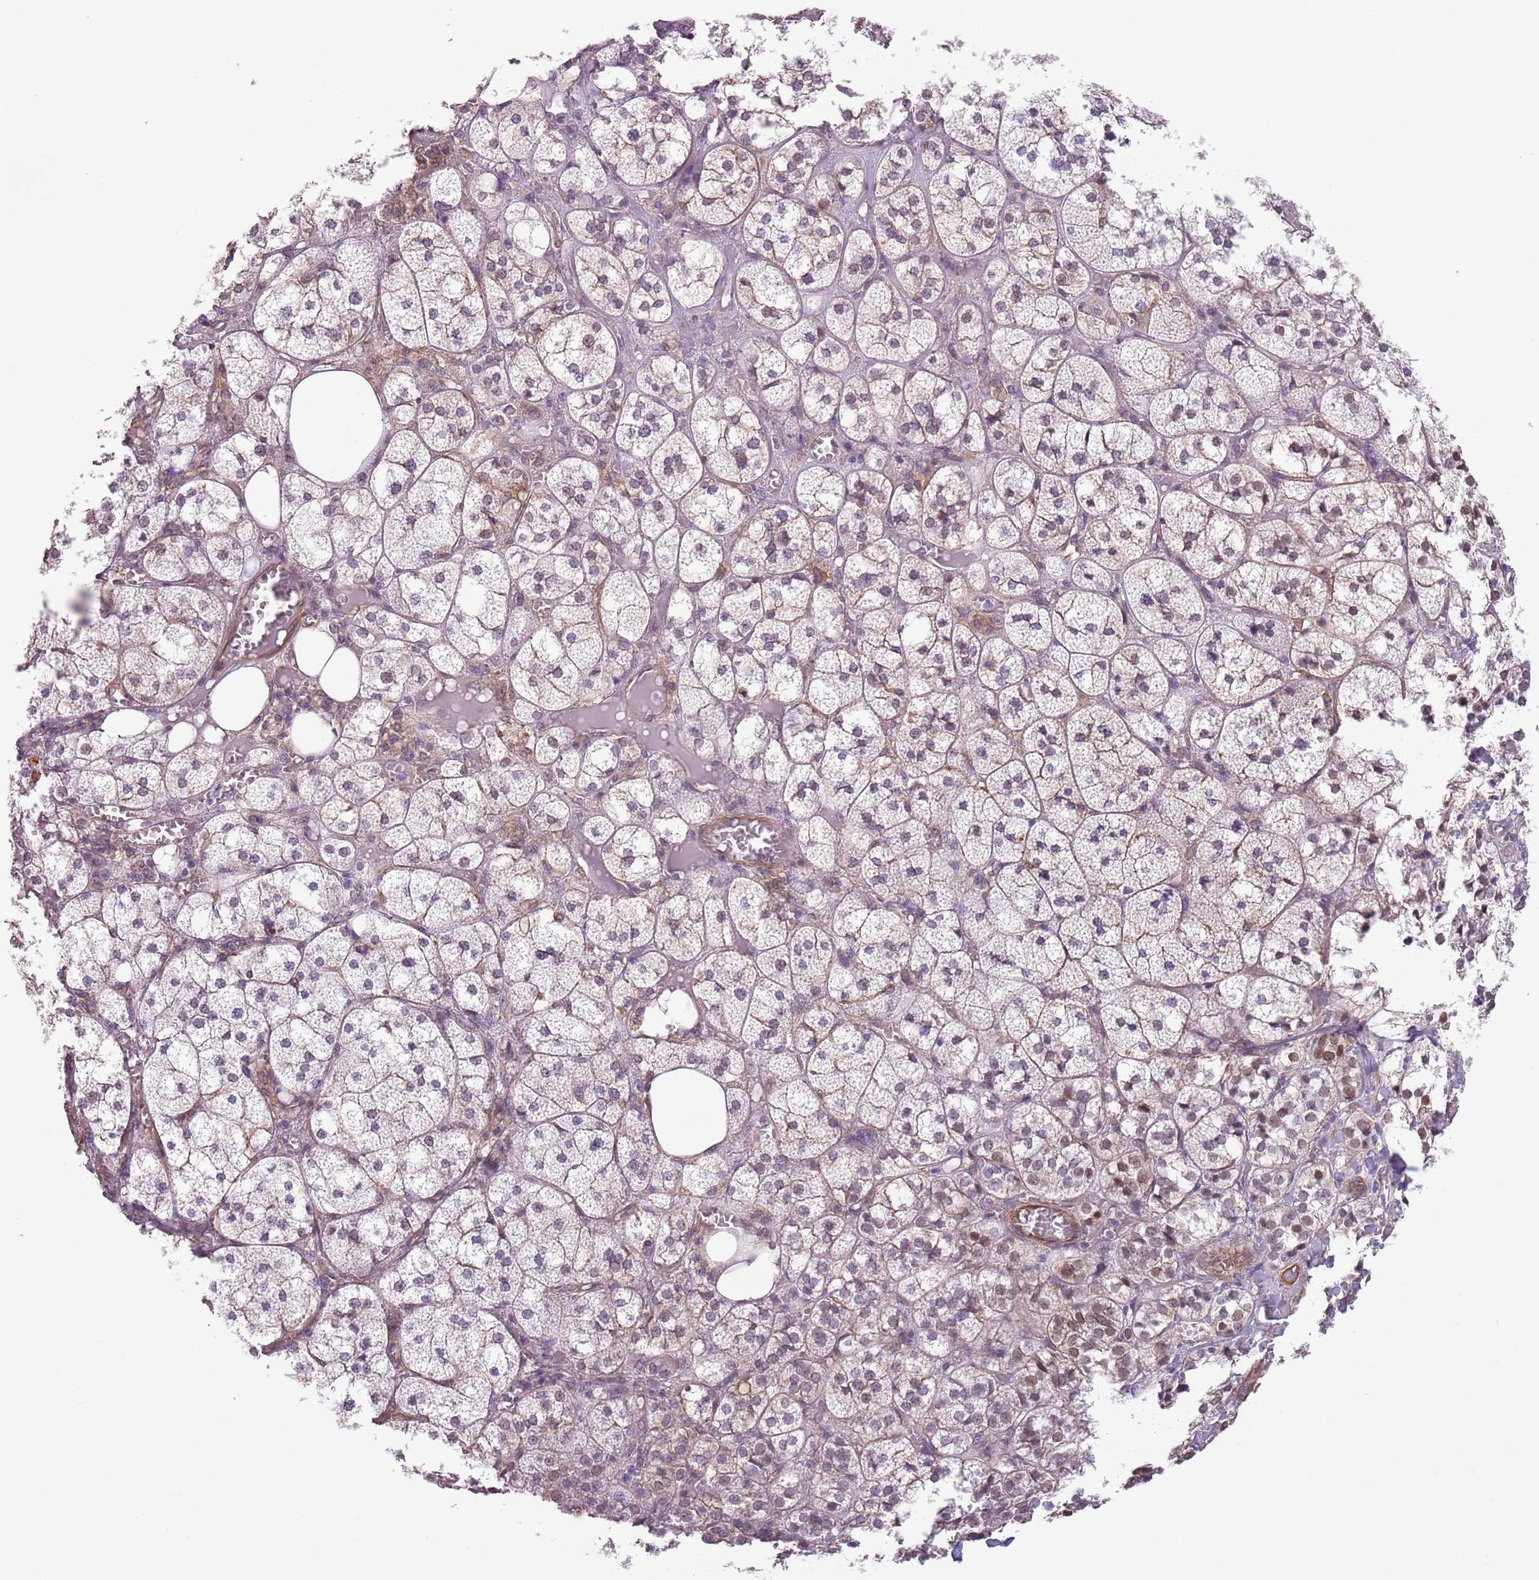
{"staining": {"intensity": "weak", "quantity": "<25%", "location": "nuclear"}, "tissue": "adrenal gland", "cell_type": "Glandular cells", "image_type": "normal", "snomed": [{"axis": "morphology", "description": "Normal tissue, NOS"}, {"axis": "topography", "description": "Adrenal gland"}], "caption": "A photomicrograph of adrenal gland stained for a protein shows no brown staining in glandular cells. (IHC, brightfield microscopy, high magnification).", "gene": "CREBZF", "patient": {"sex": "female", "age": 61}}